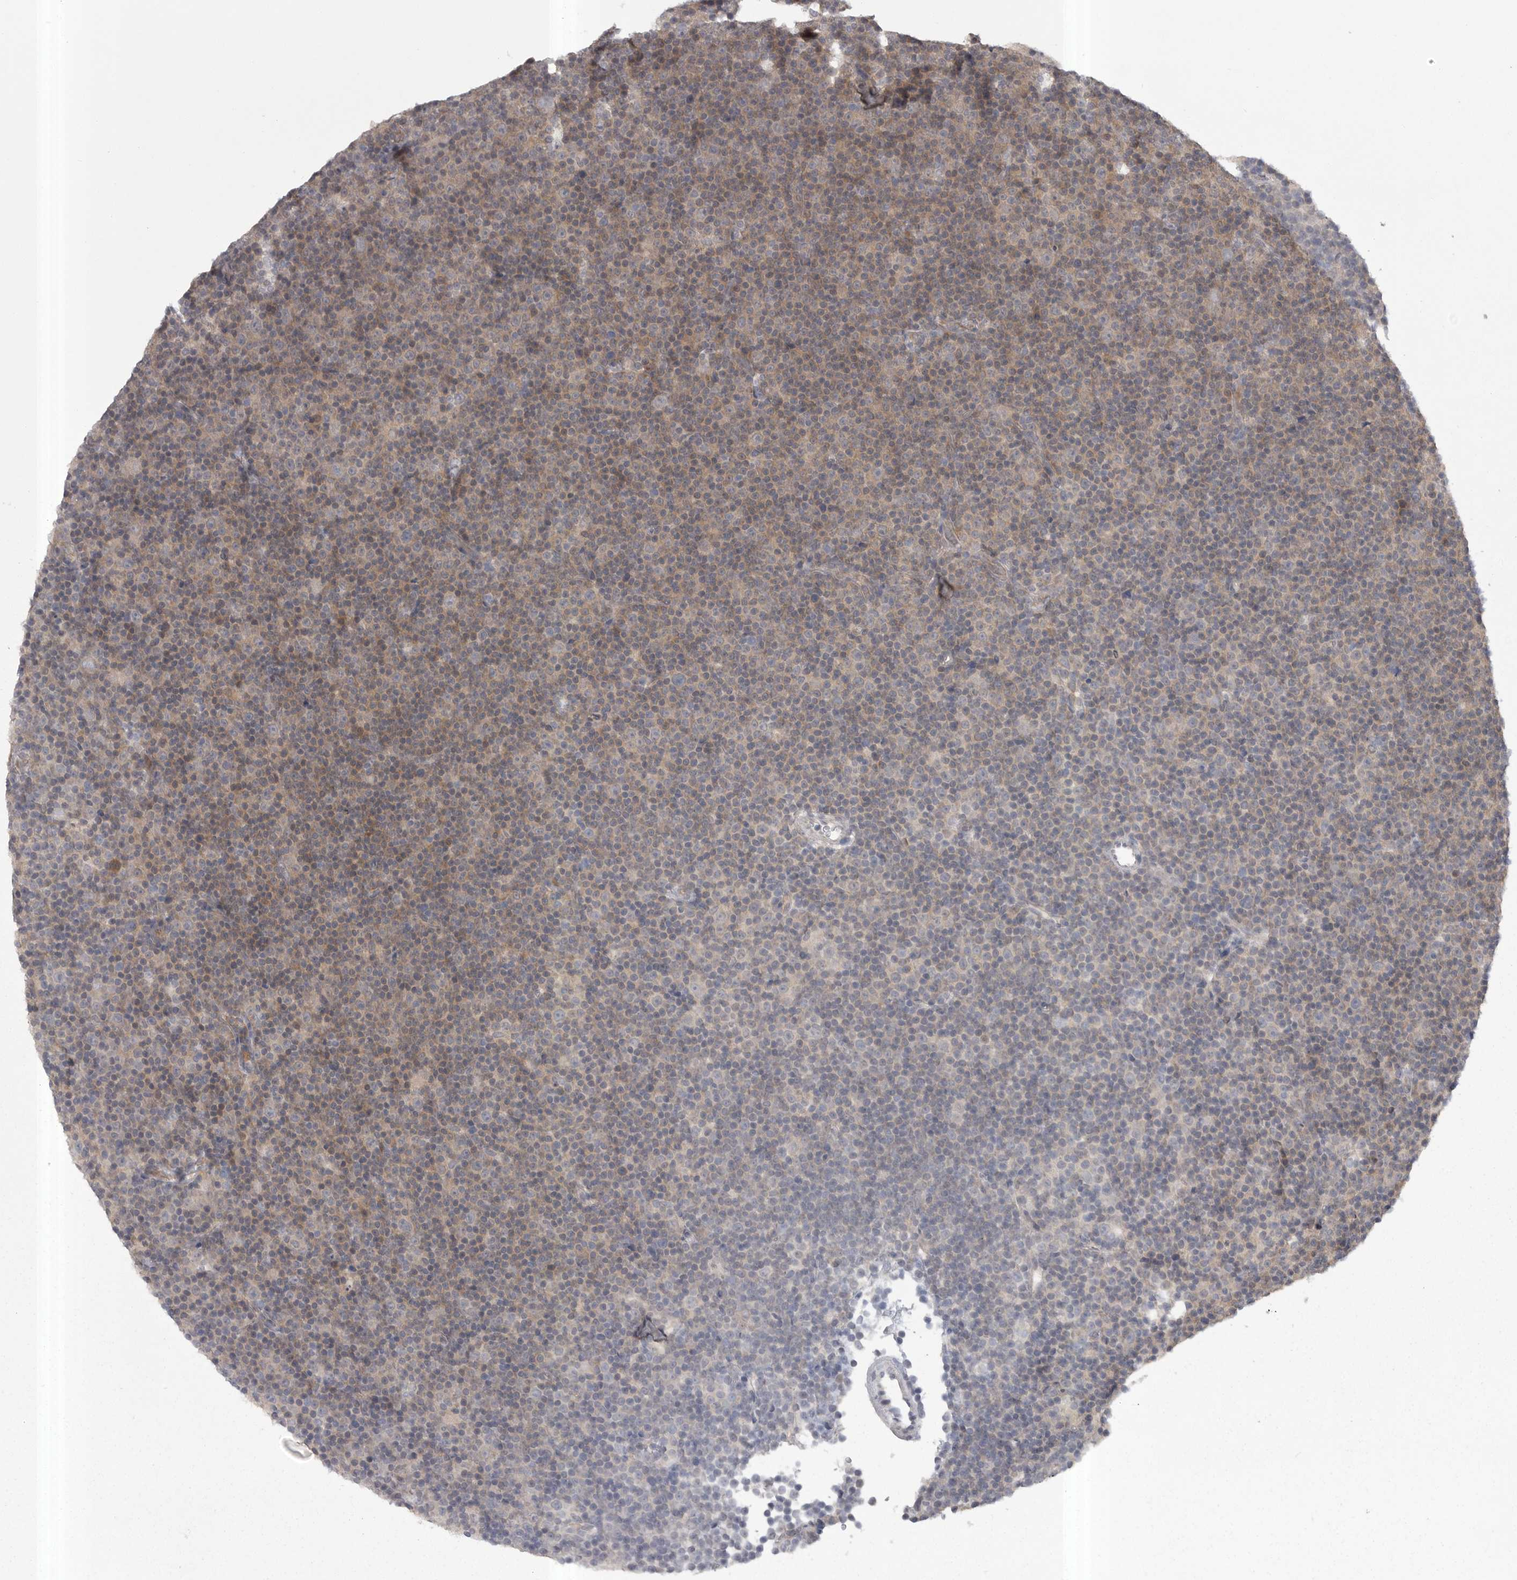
{"staining": {"intensity": "weak", "quantity": "25%-75%", "location": "cytoplasmic/membranous"}, "tissue": "lymphoma", "cell_type": "Tumor cells", "image_type": "cancer", "snomed": [{"axis": "morphology", "description": "Malignant lymphoma, non-Hodgkin's type, Low grade"}, {"axis": "topography", "description": "Lymph node"}], "caption": "Tumor cells exhibit low levels of weak cytoplasmic/membranous expression in about 25%-75% of cells in human lymphoma.", "gene": "PHF13", "patient": {"sex": "female", "age": 67}}